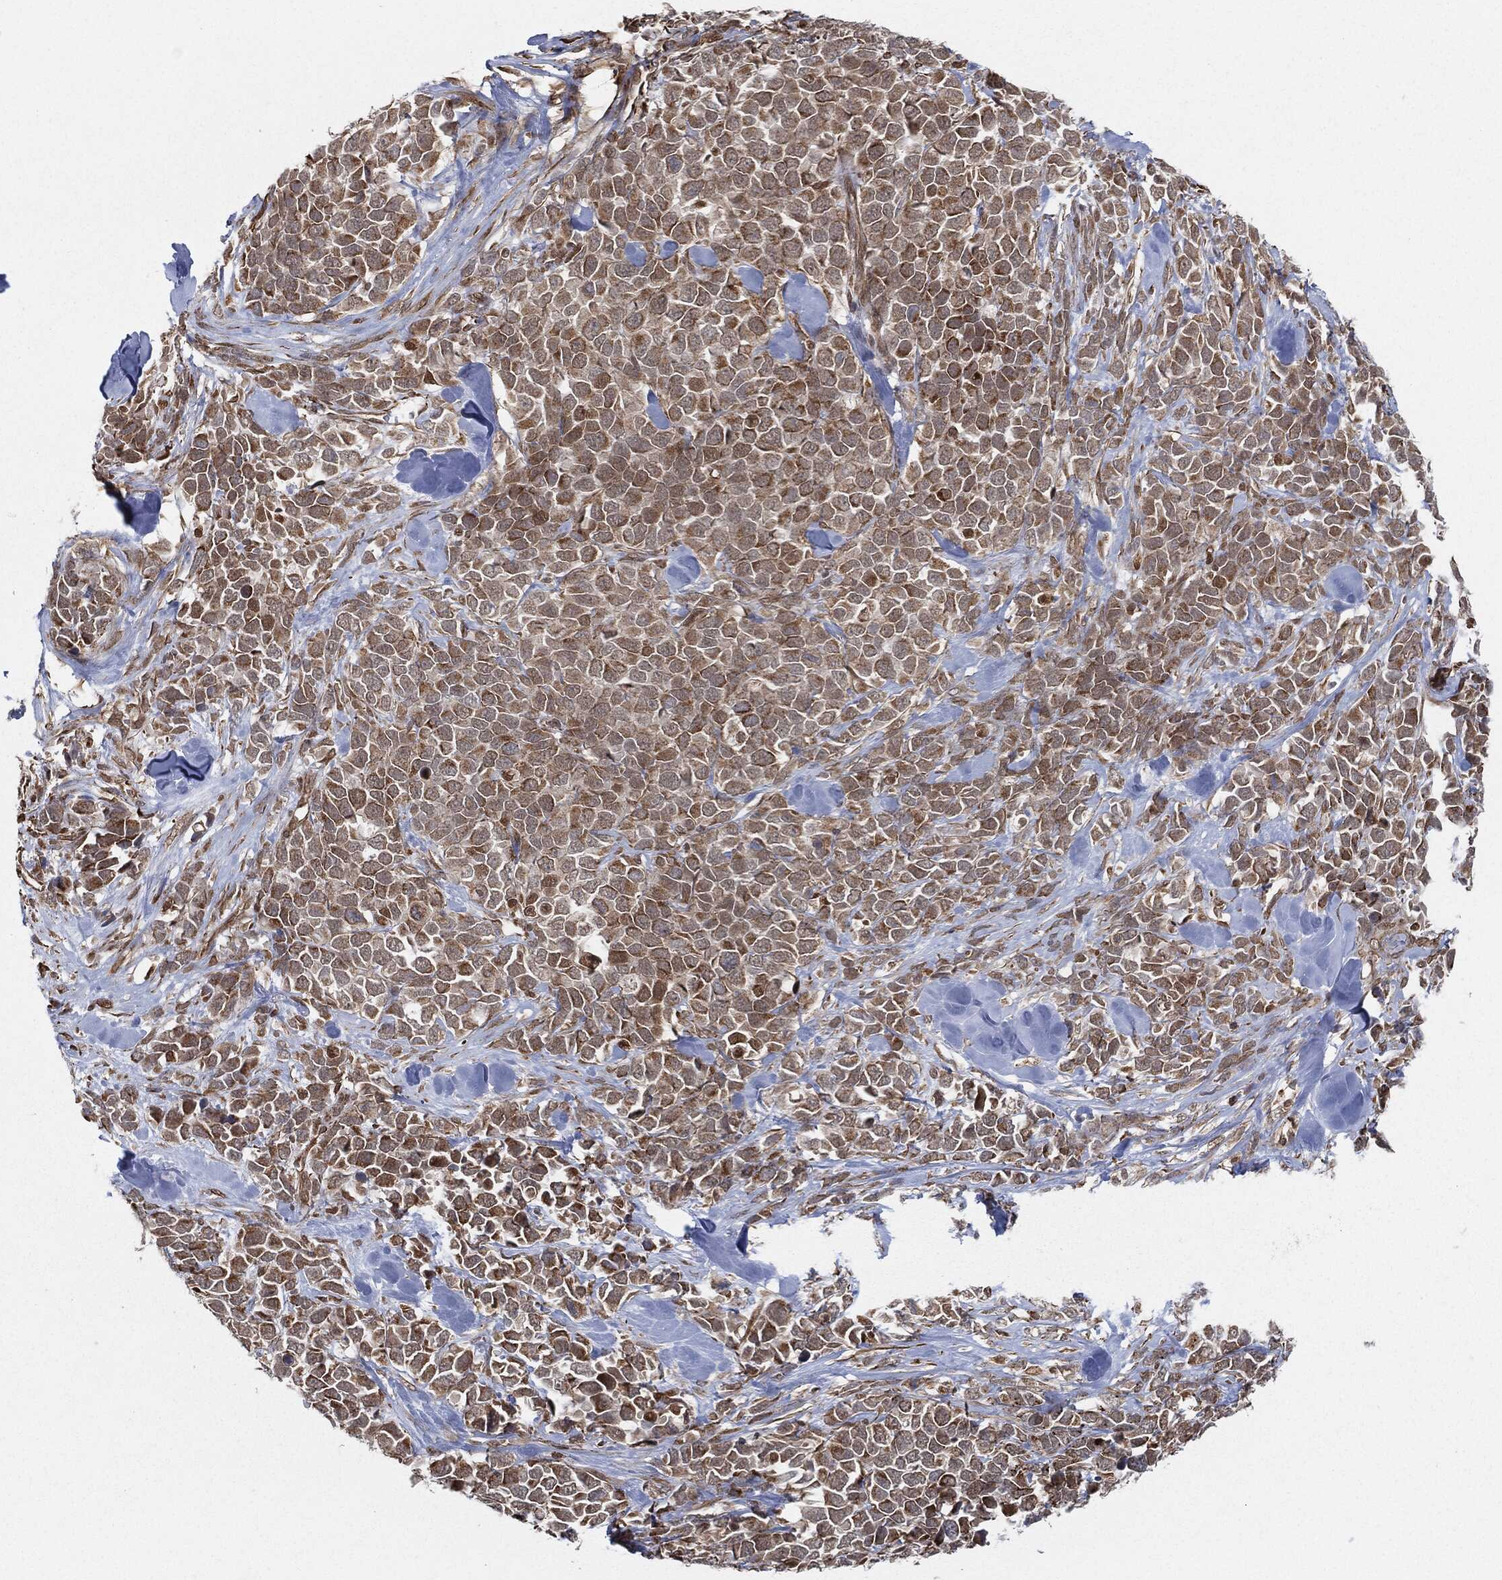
{"staining": {"intensity": "strong", "quantity": "25%-75%", "location": "cytoplasmic/membranous"}, "tissue": "melanoma", "cell_type": "Tumor cells", "image_type": "cancer", "snomed": [{"axis": "morphology", "description": "Malignant melanoma, Metastatic site"}, {"axis": "topography", "description": "Skin"}], "caption": "The micrograph displays staining of malignant melanoma (metastatic site), revealing strong cytoplasmic/membranous protein staining (brown color) within tumor cells.", "gene": "TP53RK", "patient": {"sex": "male", "age": 84}}